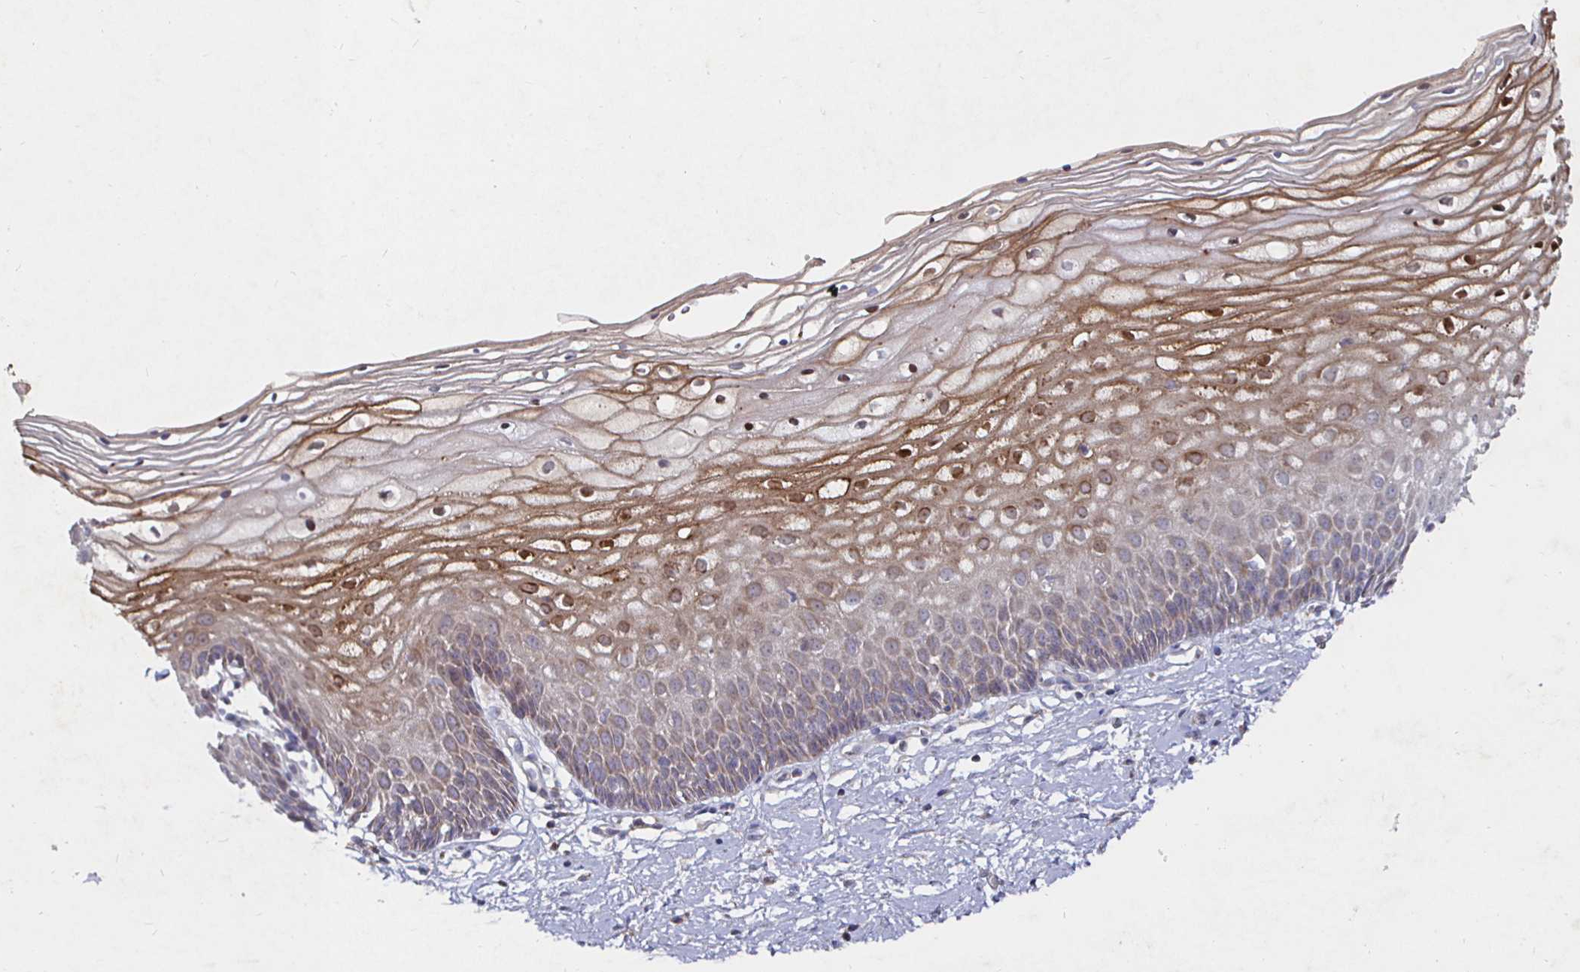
{"staining": {"intensity": "negative", "quantity": "none", "location": "none"}, "tissue": "cervix", "cell_type": "Glandular cells", "image_type": "normal", "snomed": [{"axis": "morphology", "description": "Normal tissue, NOS"}, {"axis": "topography", "description": "Cervix"}], "caption": "Immunohistochemical staining of benign human cervix demonstrates no significant expression in glandular cells. (DAB immunohistochemistry (IHC) visualized using brightfield microscopy, high magnification).", "gene": "NRSN1", "patient": {"sex": "female", "age": 36}}